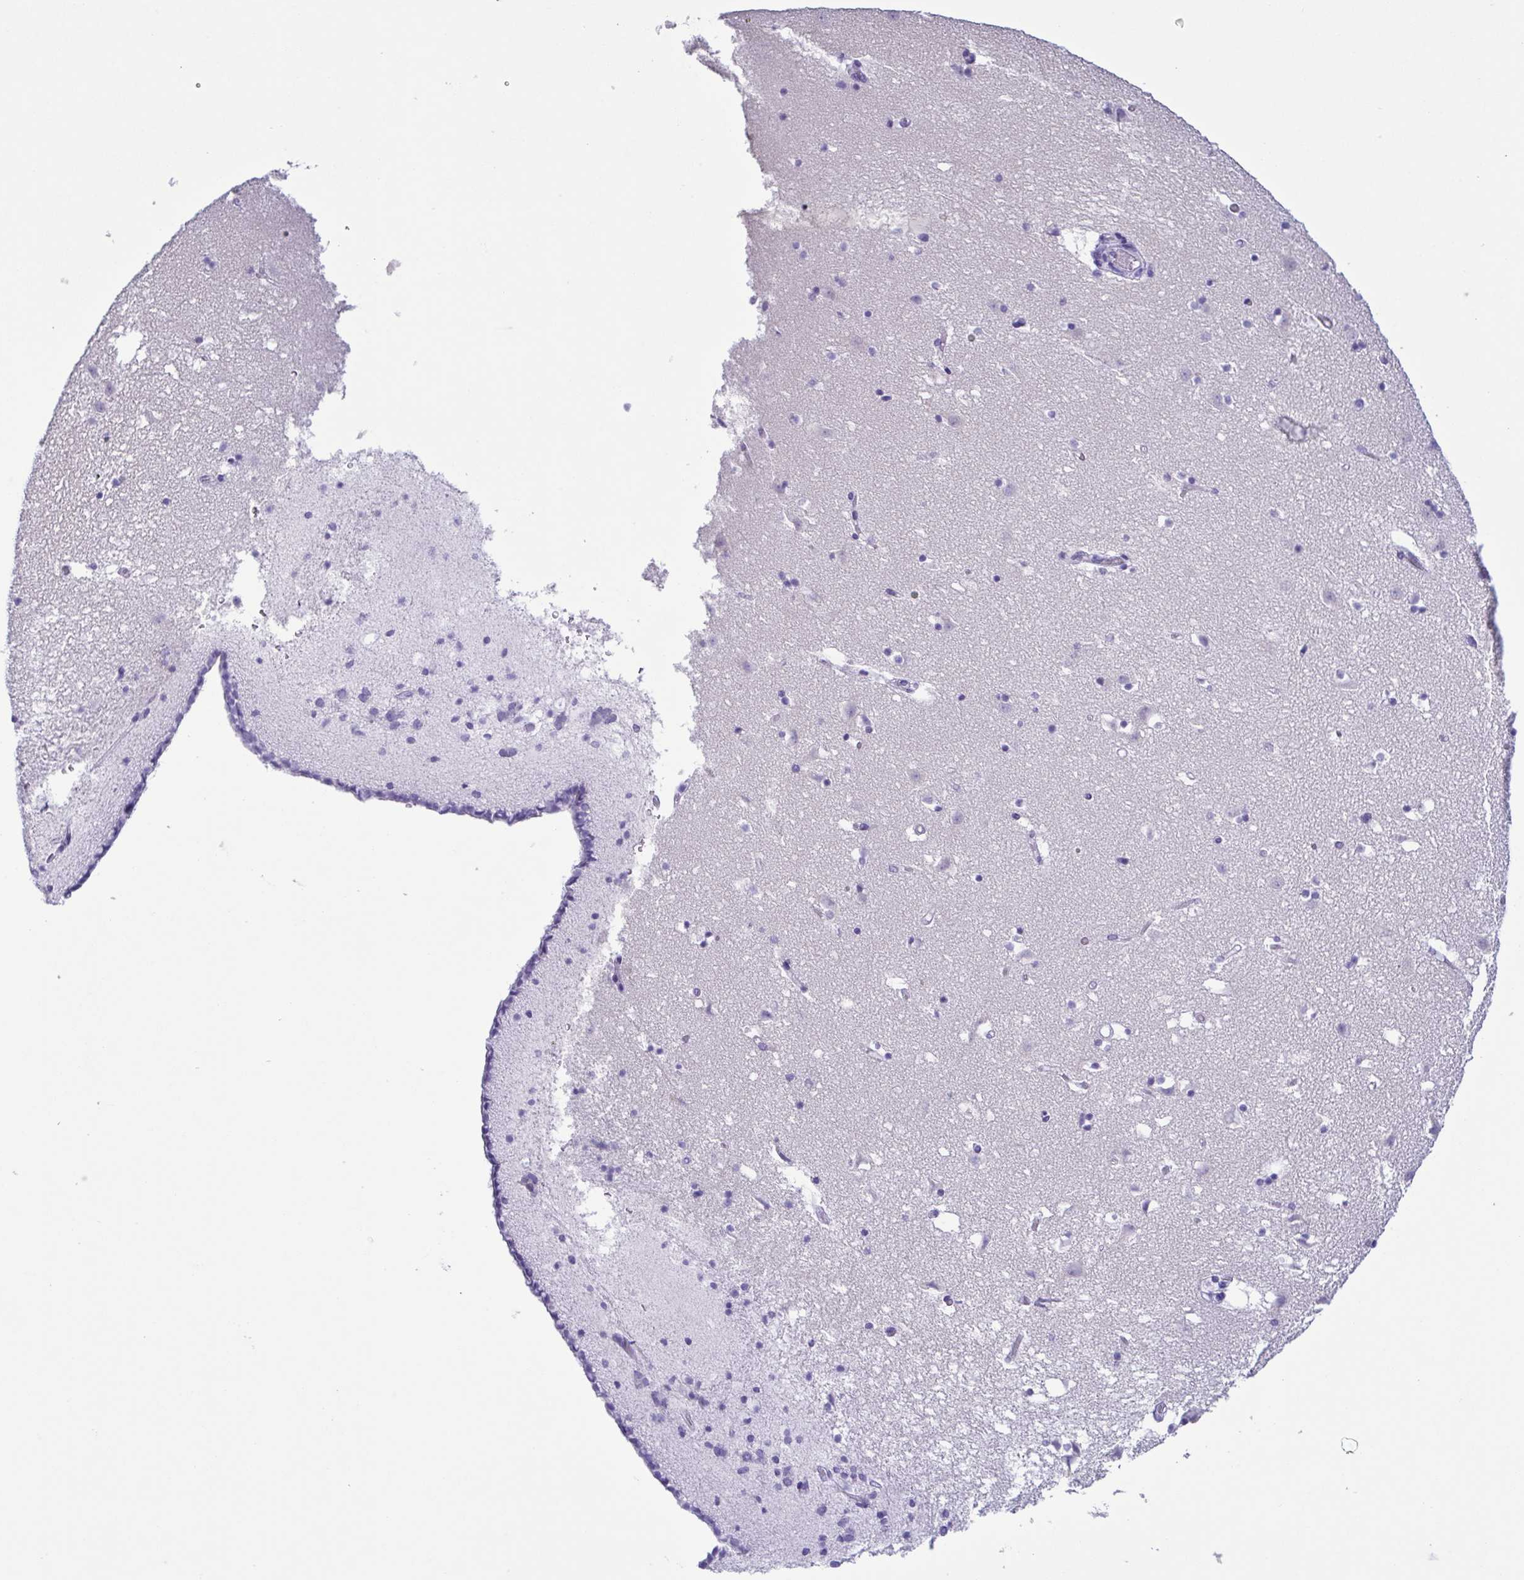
{"staining": {"intensity": "negative", "quantity": "none", "location": "none"}, "tissue": "caudate", "cell_type": "Glial cells", "image_type": "normal", "snomed": [{"axis": "morphology", "description": "Normal tissue, NOS"}, {"axis": "topography", "description": "Lateral ventricle wall"}], "caption": "An IHC photomicrograph of benign caudate is shown. There is no staining in glial cells of caudate.", "gene": "TSPY10", "patient": {"sex": "female", "age": 42}}